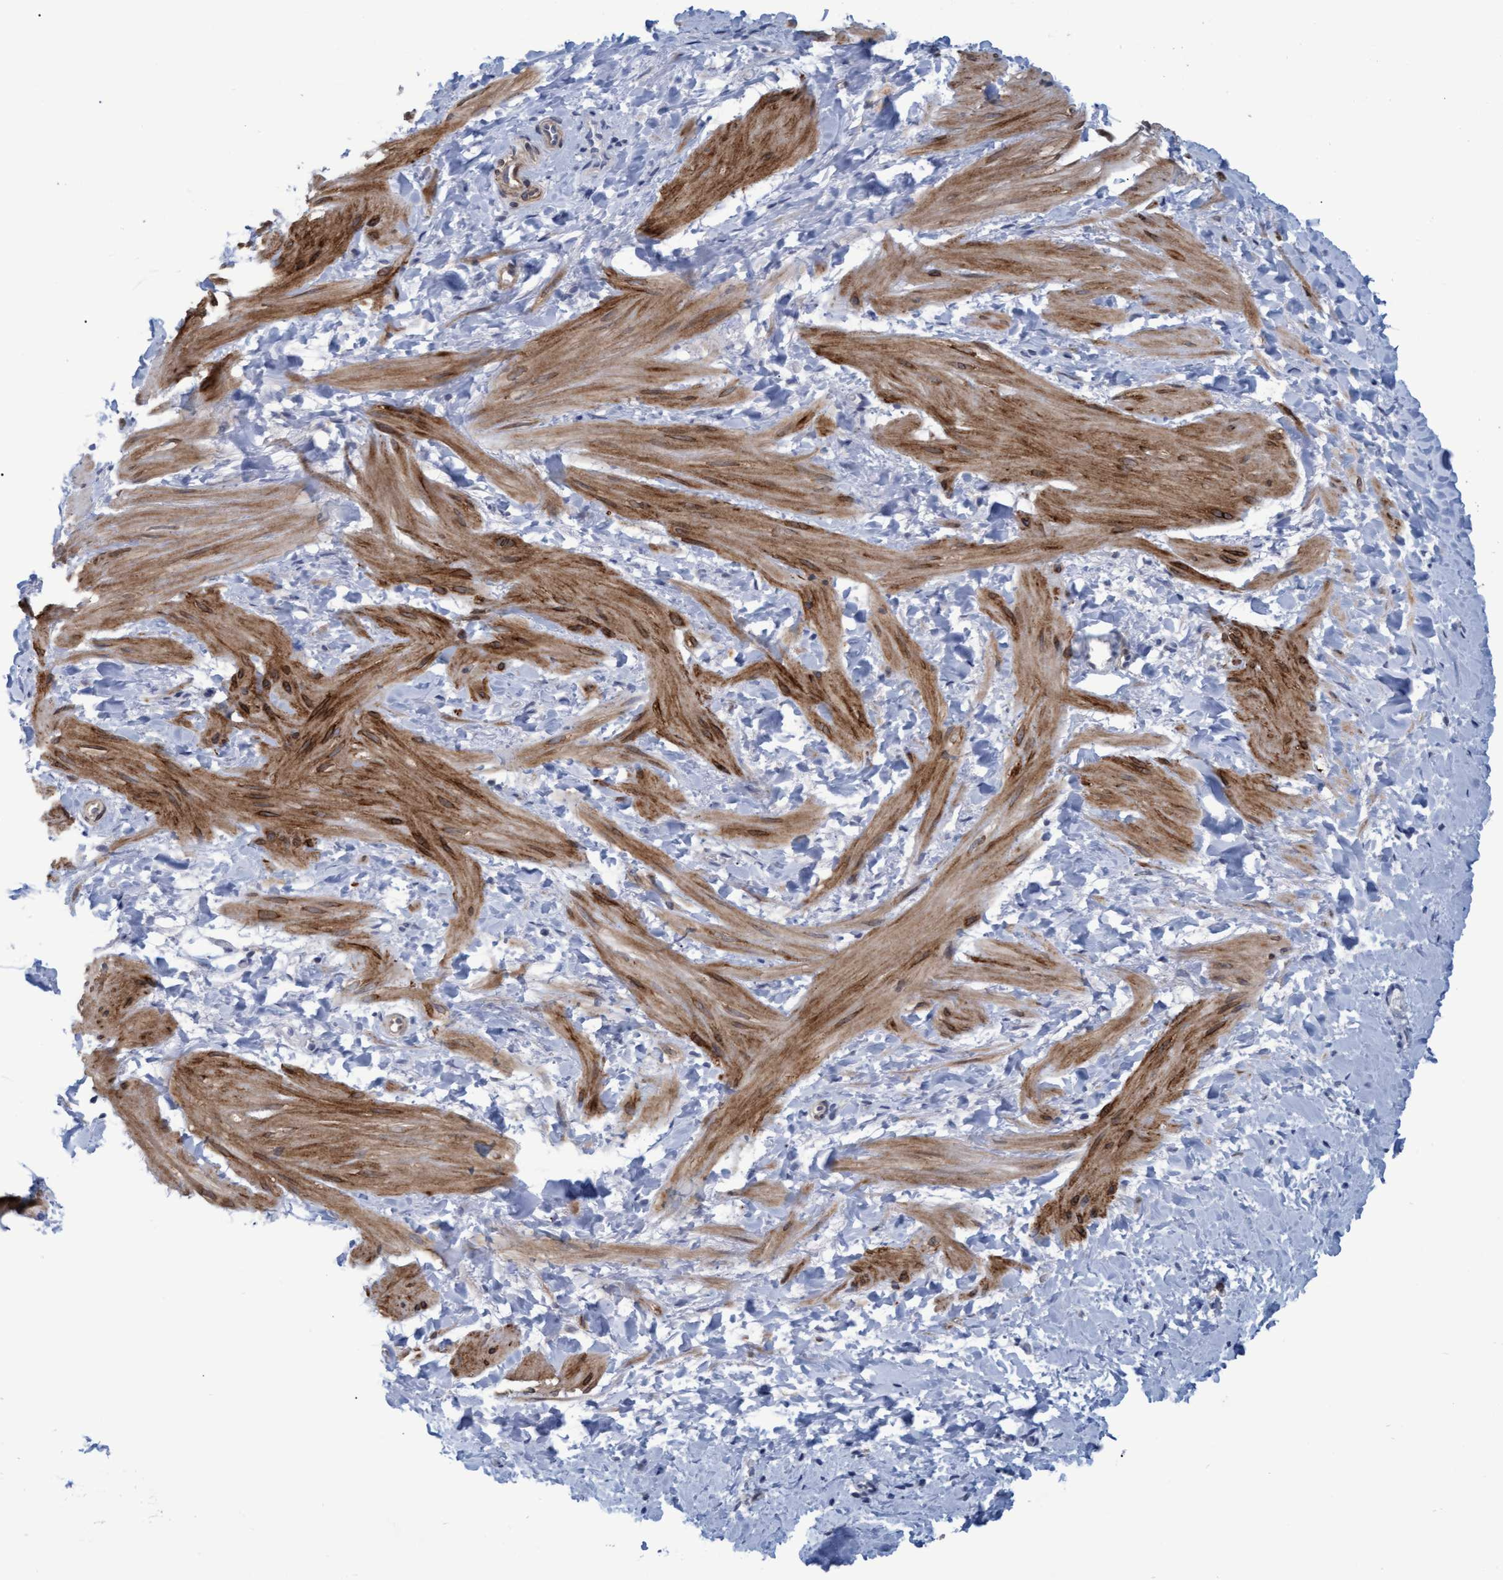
{"staining": {"intensity": "moderate", "quantity": "<25%", "location": "cytoplasmic/membranous"}, "tissue": "smooth muscle", "cell_type": "Smooth muscle cells", "image_type": "normal", "snomed": [{"axis": "morphology", "description": "Normal tissue, NOS"}, {"axis": "topography", "description": "Smooth muscle"}], "caption": "About <25% of smooth muscle cells in normal smooth muscle demonstrate moderate cytoplasmic/membranous protein positivity as visualized by brown immunohistochemical staining.", "gene": "SSTR3", "patient": {"sex": "male", "age": 16}}